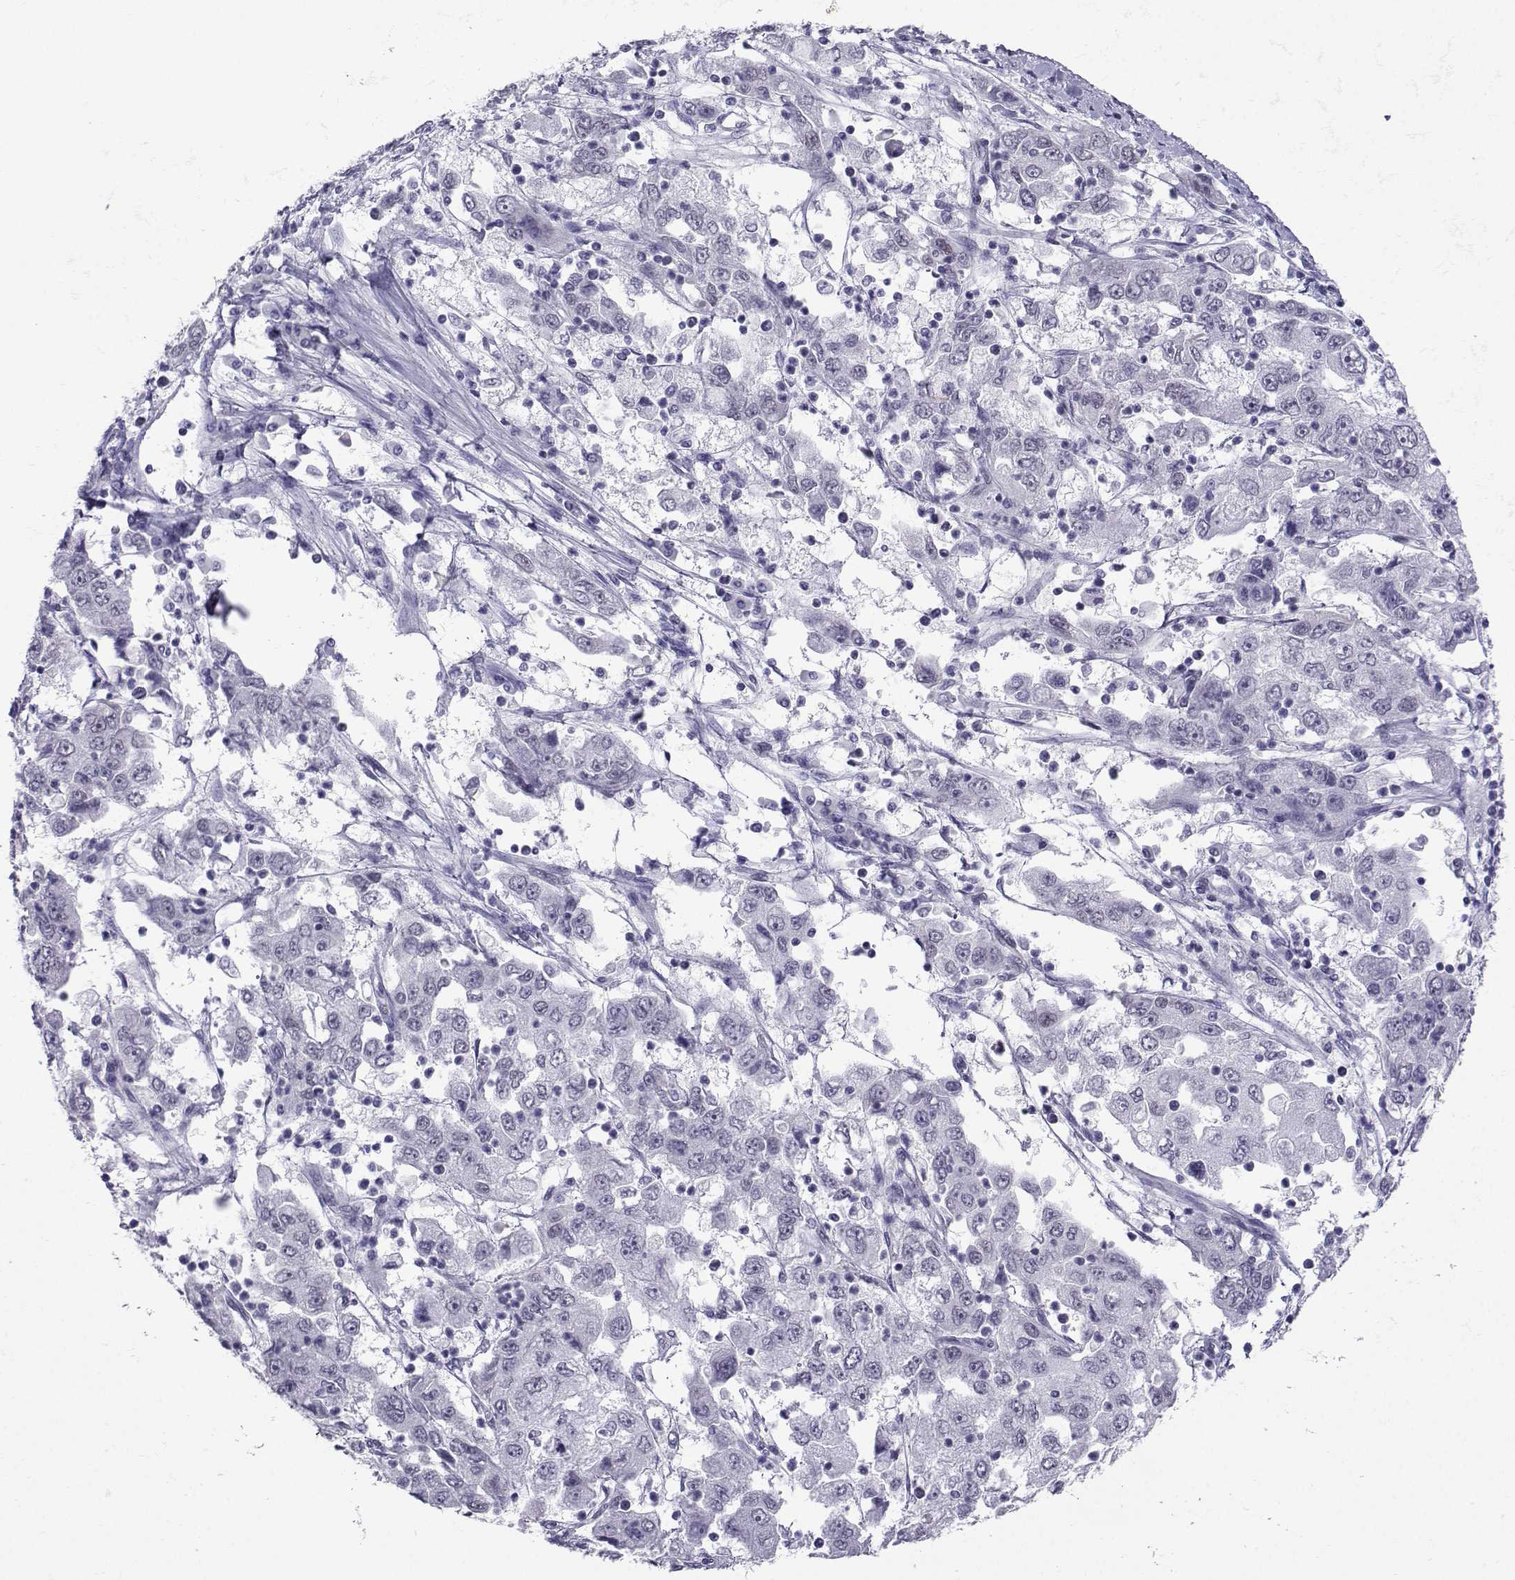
{"staining": {"intensity": "negative", "quantity": "none", "location": "none"}, "tissue": "cervical cancer", "cell_type": "Tumor cells", "image_type": "cancer", "snomed": [{"axis": "morphology", "description": "Squamous cell carcinoma, NOS"}, {"axis": "topography", "description": "Cervix"}], "caption": "The image shows no staining of tumor cells in cervical cancer.", "gene": "LORICRIN", "patient": {"sex": "female", "age": 36}}